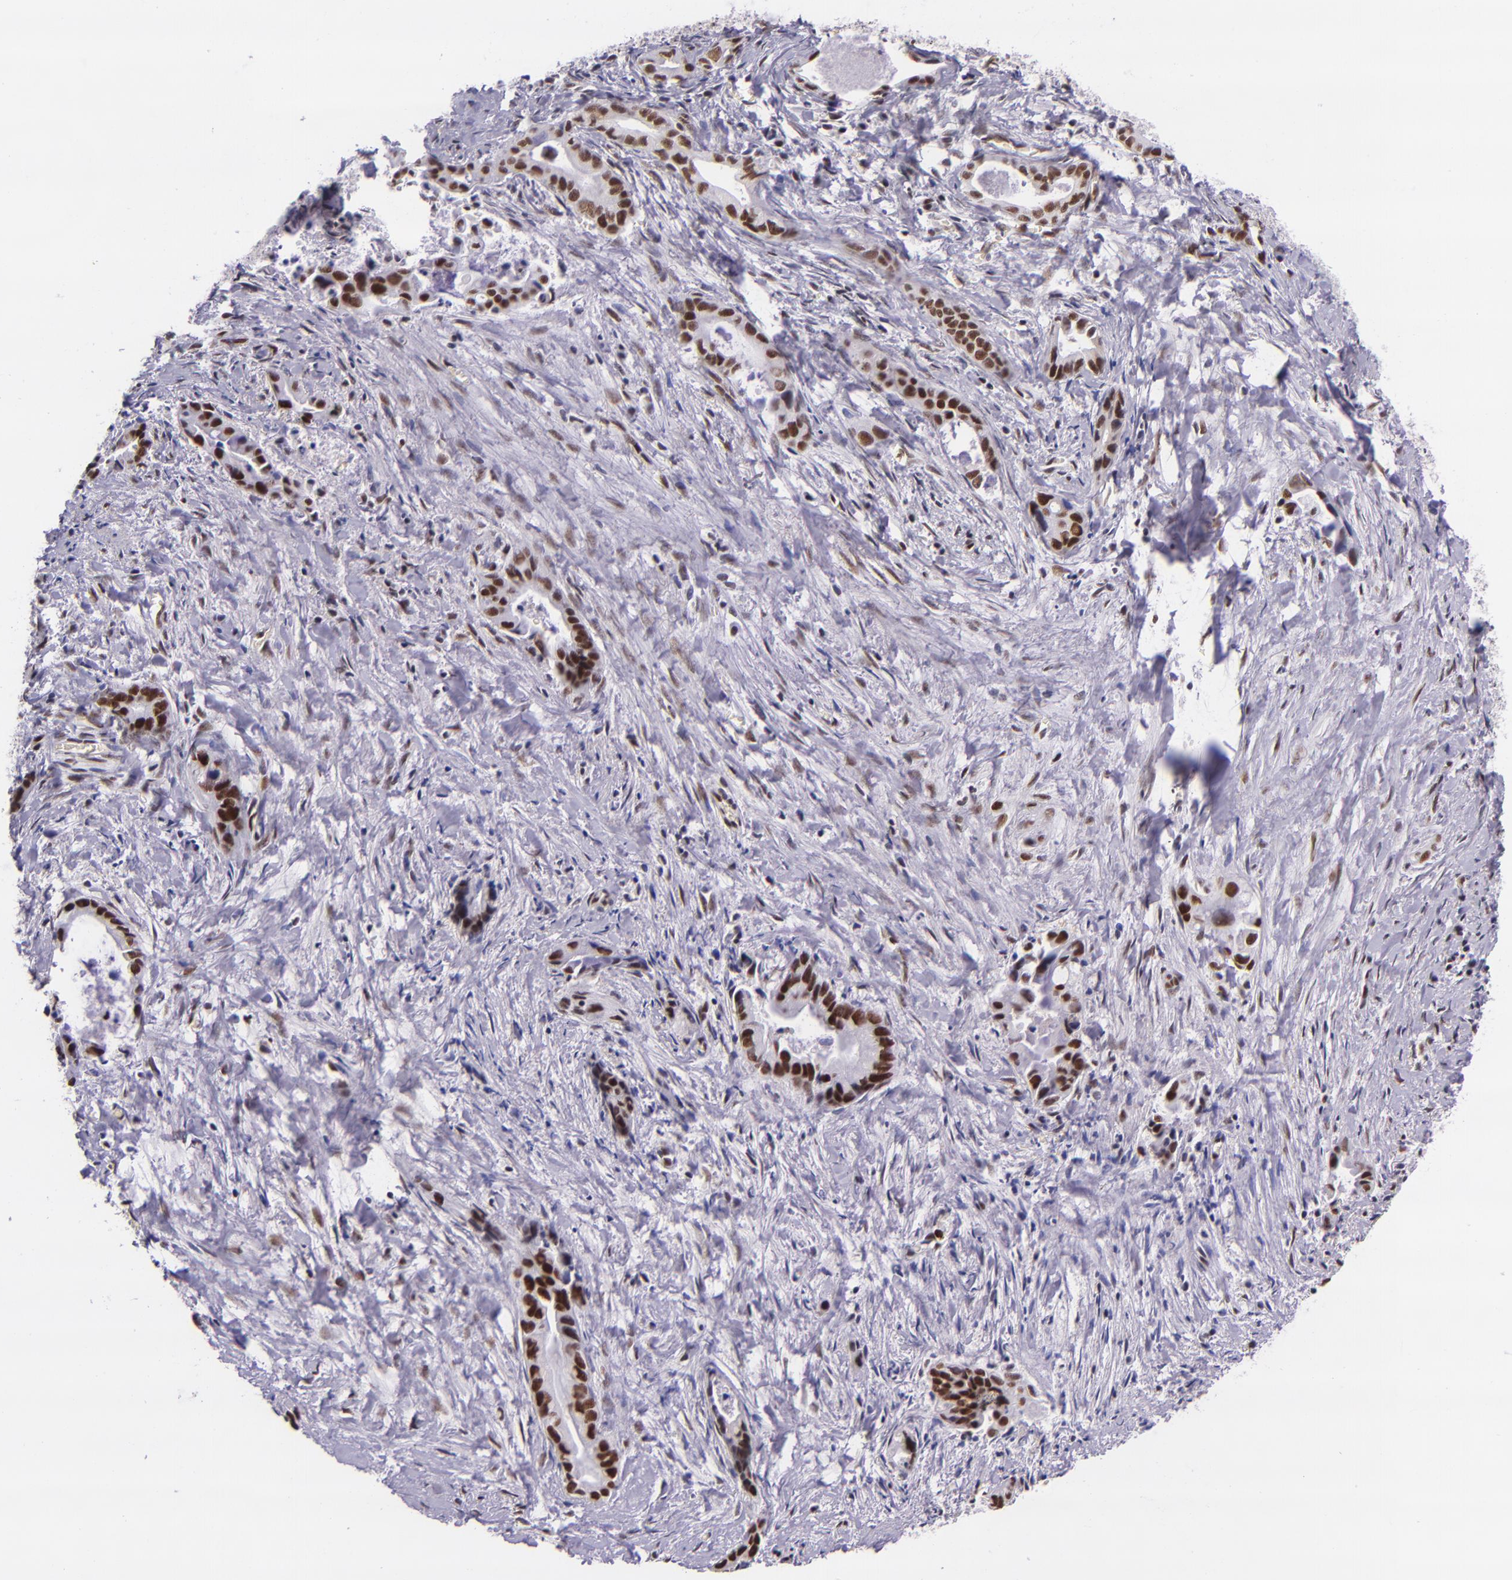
{"staining": {"intensity": "strong", "quantity": ">75%", "location": "nuclear"}, "tissue": "liver cancer", "cell_type": "Tumor cells", "image_type": "cancer", "snomed": [{"axis": "morphology", "description": "Cholangiocarcinoma"}, {"axis": "topography", "description": "Liver"}], "caption": "IHC micrograph of liver cancer stained for a protein (brown), which displays high levels of strong nuclear staining in approximately >75% of tumor cells.", "gene": "GPKOW", "patient": {"sex": "female", "age": 55}}